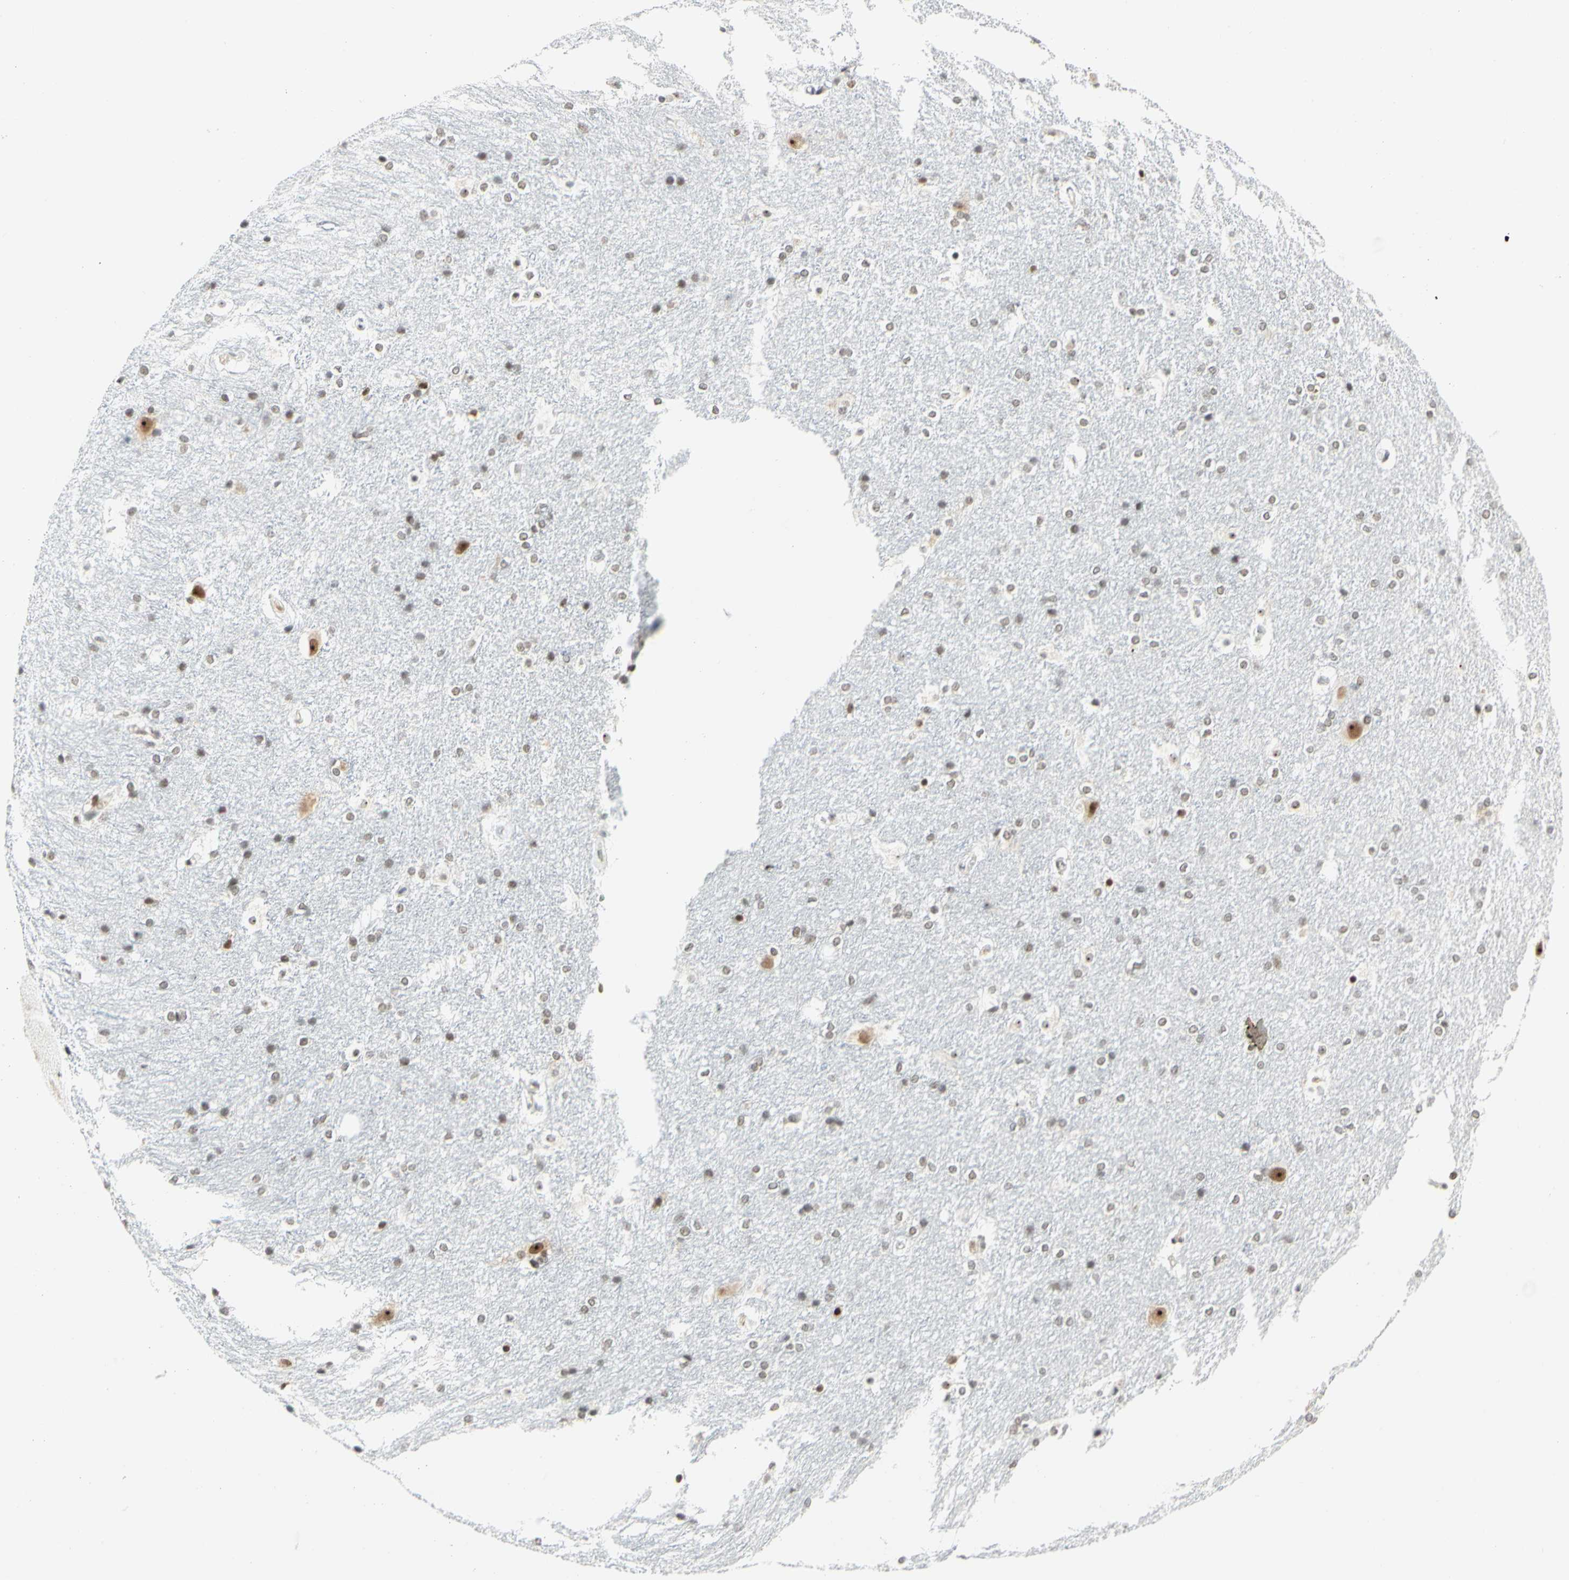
{"staining": {"intensity": "weak", "quantity": "<25%", "location": "nuclear"}, "tissue": "hippocampus", "cell_type": "Glial cells", "image_type": "normal", "snomed": [{"axis": "morphology", "description": "Normal tissue, NOS"}, {"axis": "topography", "description": "Hippocampus"}], "caption": "Immunohistochemistry image of benign hippocampus stained for a protein (brown), which exhibits no expression in glial cells.", "gene": "ZSCAN16", "patient": {"sex": "female", "age": 19}}